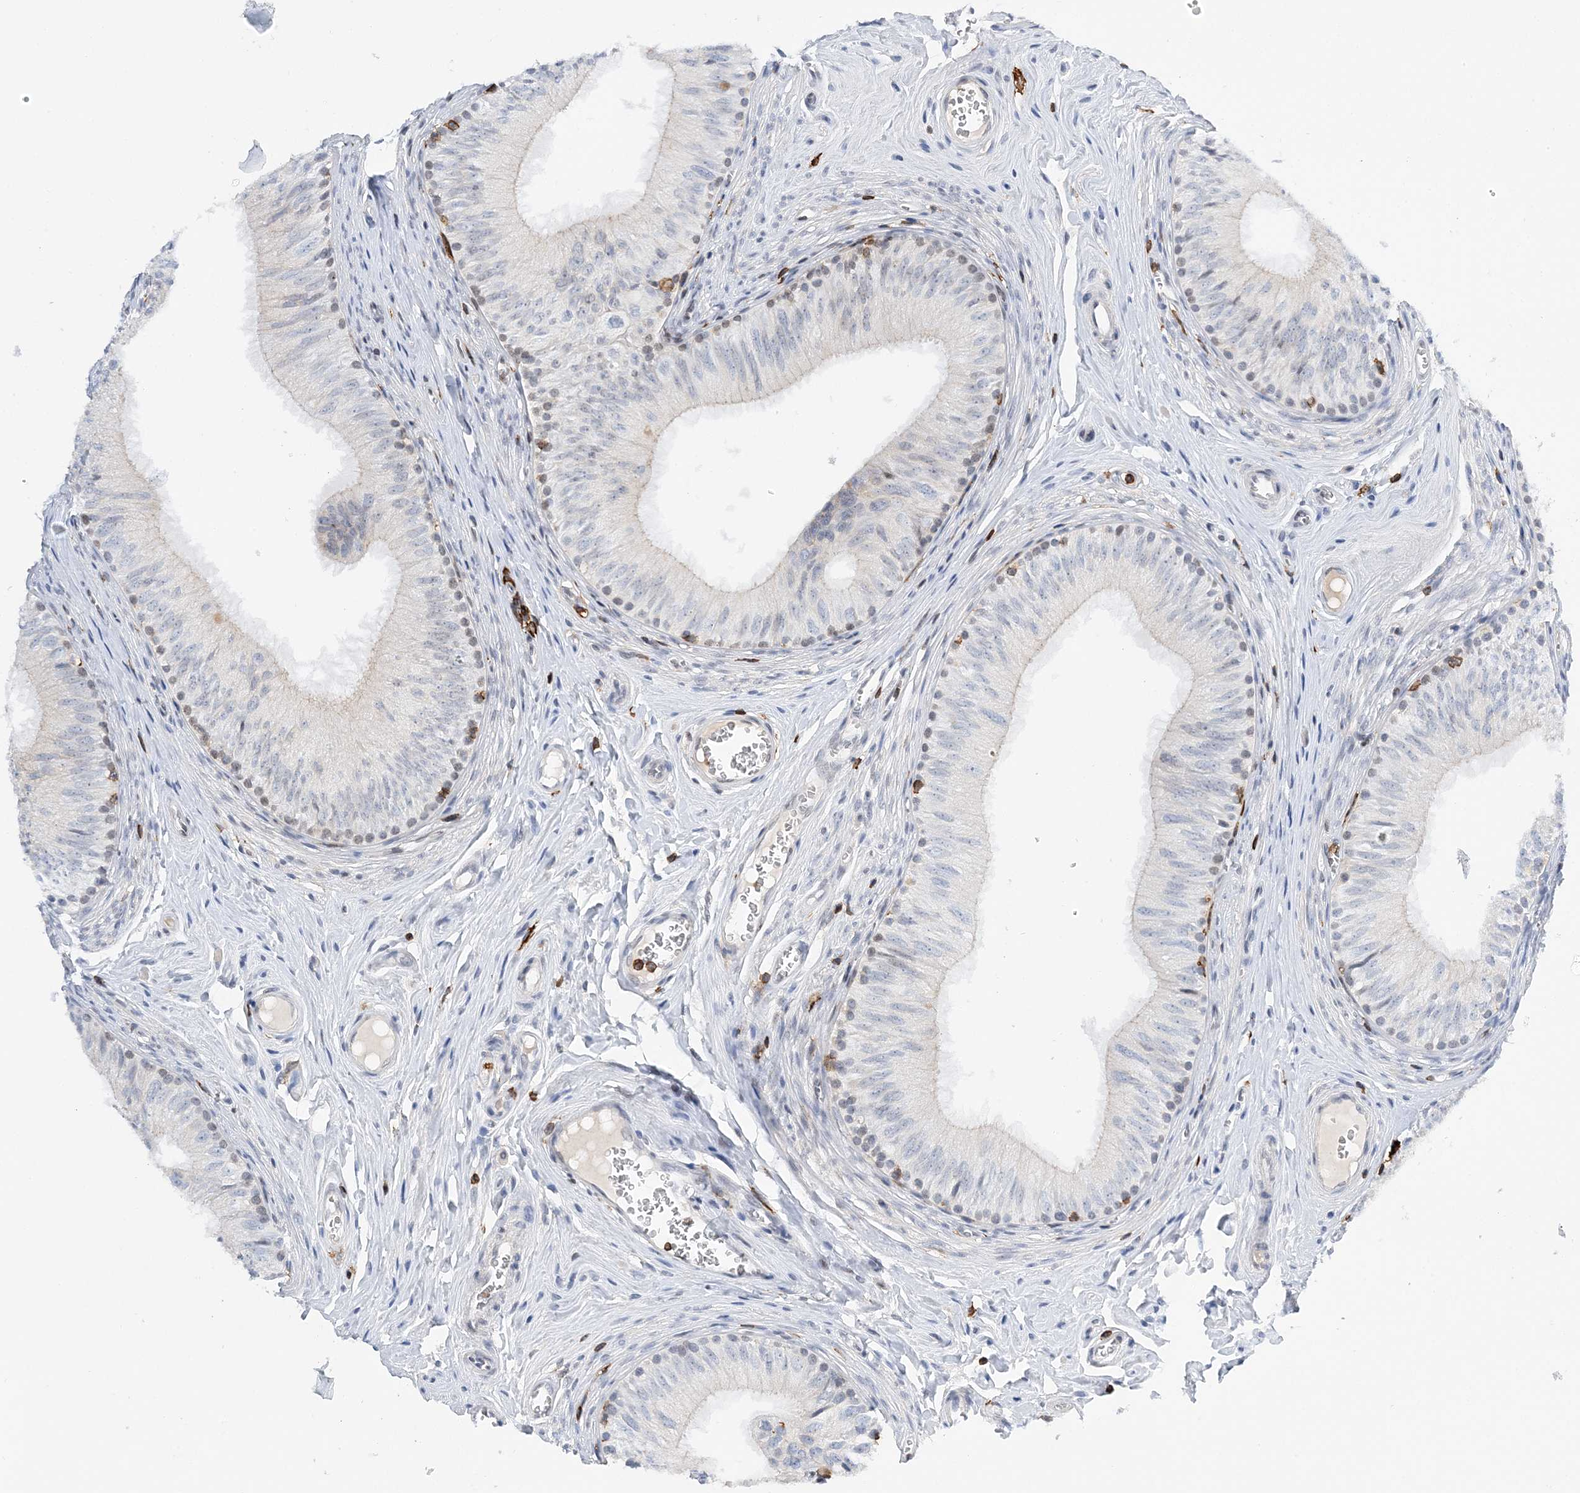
{"staining": {"intensity": "moderate", "quantity": "<25%", "location": "nuclear"}, "tissue": "epididymis", "cell_type": "Glandular cells", "image_type": "normal", "snomed": [{"axis": "morphology", "description": "Normal tissue, NOS"}, {"axis": "topography", "description": "Epididymis"}], "caption": "High-power microscopy captured an immunohistochemistry image of benign epididymis, revealing moderate nuclear positivity in about <25% of glandular cells.", "gene": "PRMT9", "patient": {"sex": "male", "age": 46}}